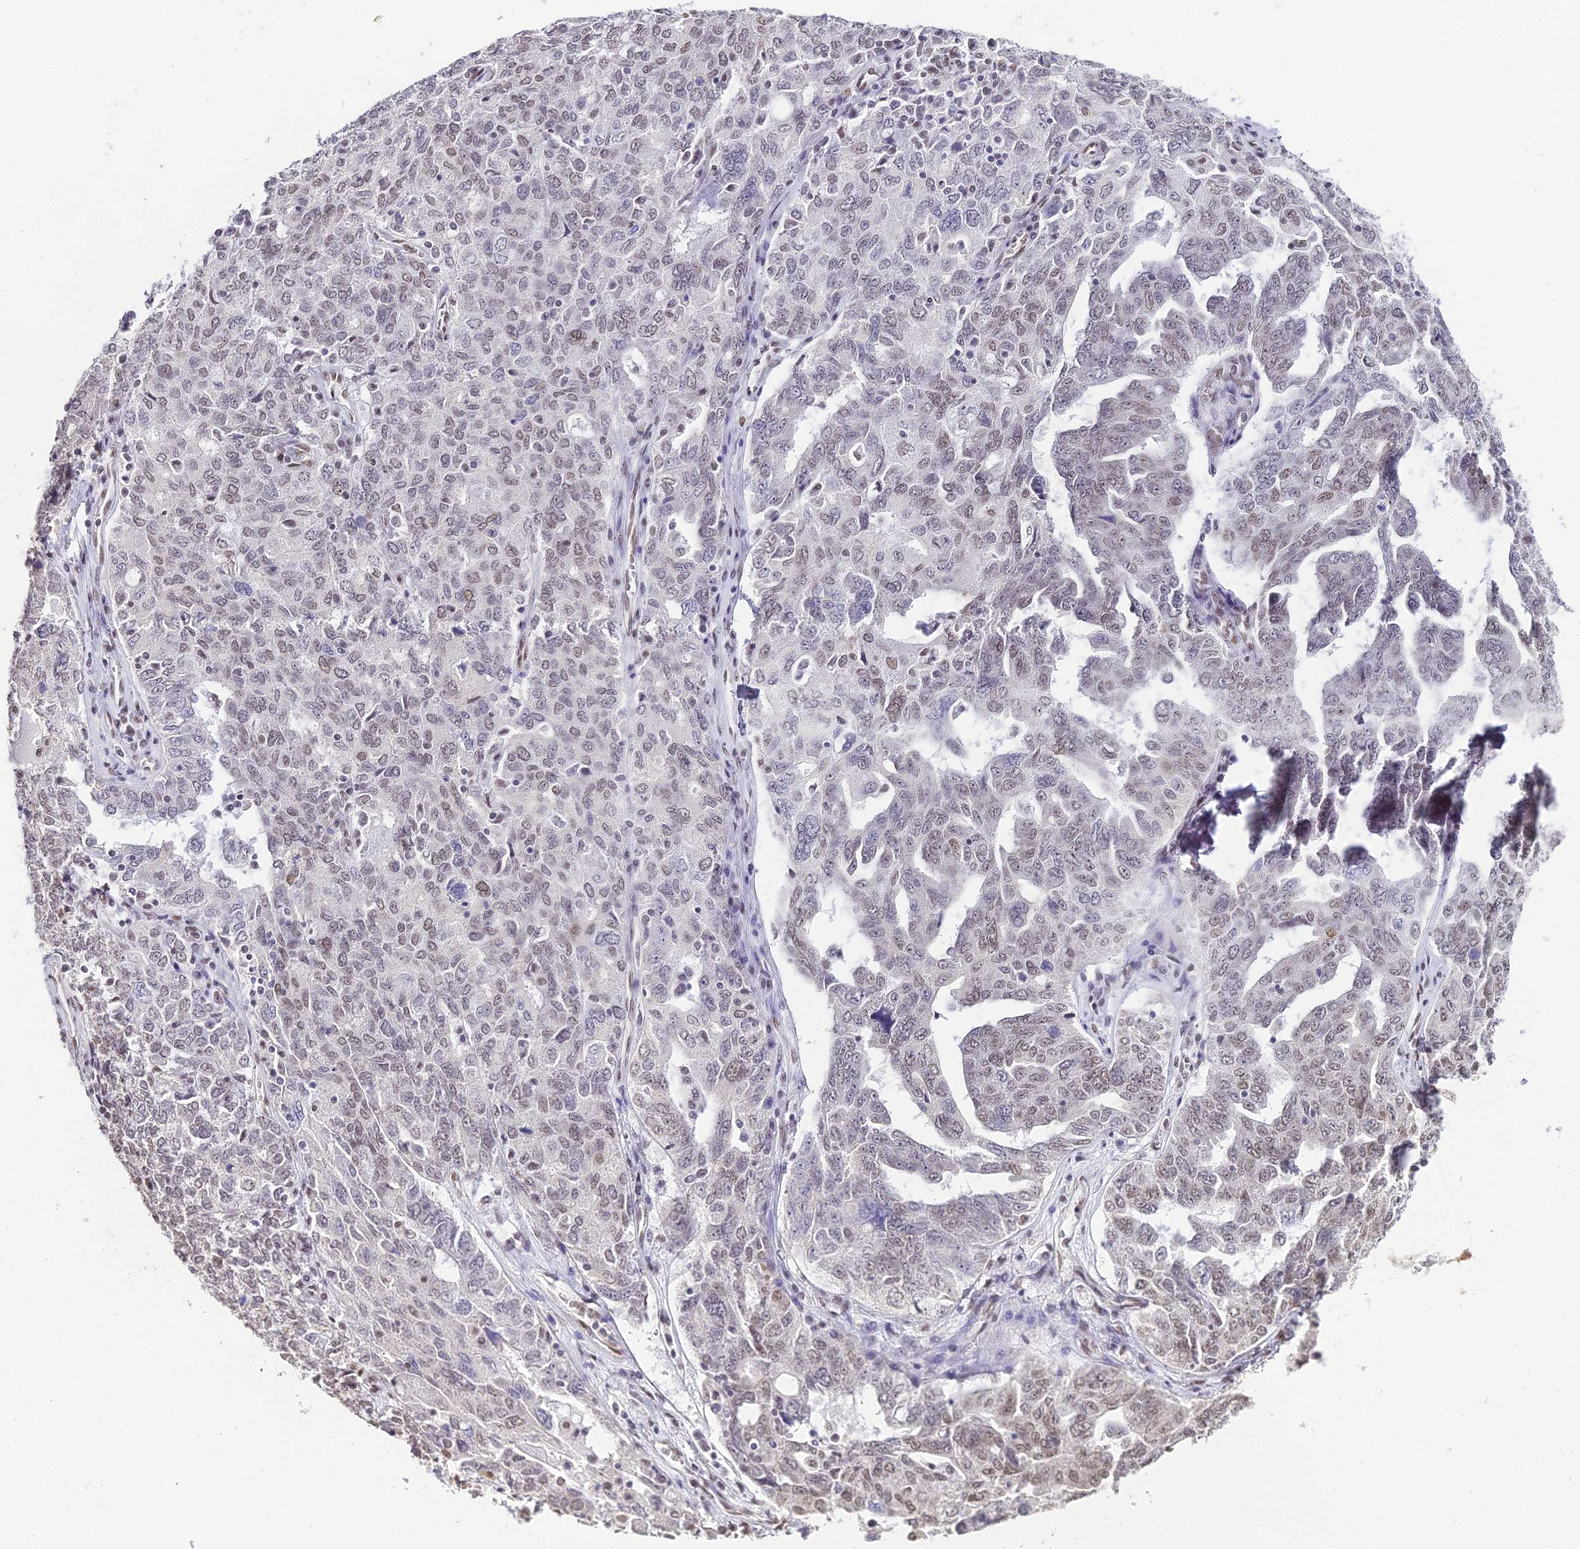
{"staining": {"intensity": "weak", "quantity": "25%-75%", "location": "nuclear"}, "tissue": "ovarian cancer", "cell_type": "Tumor cells", "image_type": "cancer", "snomed": [{"axis": "morphology", "description": "Carcinoma, endometroid"}, {"axis": "topography", "description": "Ovary"}], "caption": "High-magnification brightfield microscopy of ovarian endometroid carcinoma stained with DAB (3,3'-diaminobenzidine) (brown) and counterstained with hematoxylin (blue). tumor cells exhibit weak nuclear expression is identified in about25%-75% of cells.", "gene": "HNRNPA1", "patient": {"sex": "female", "age": 62}}